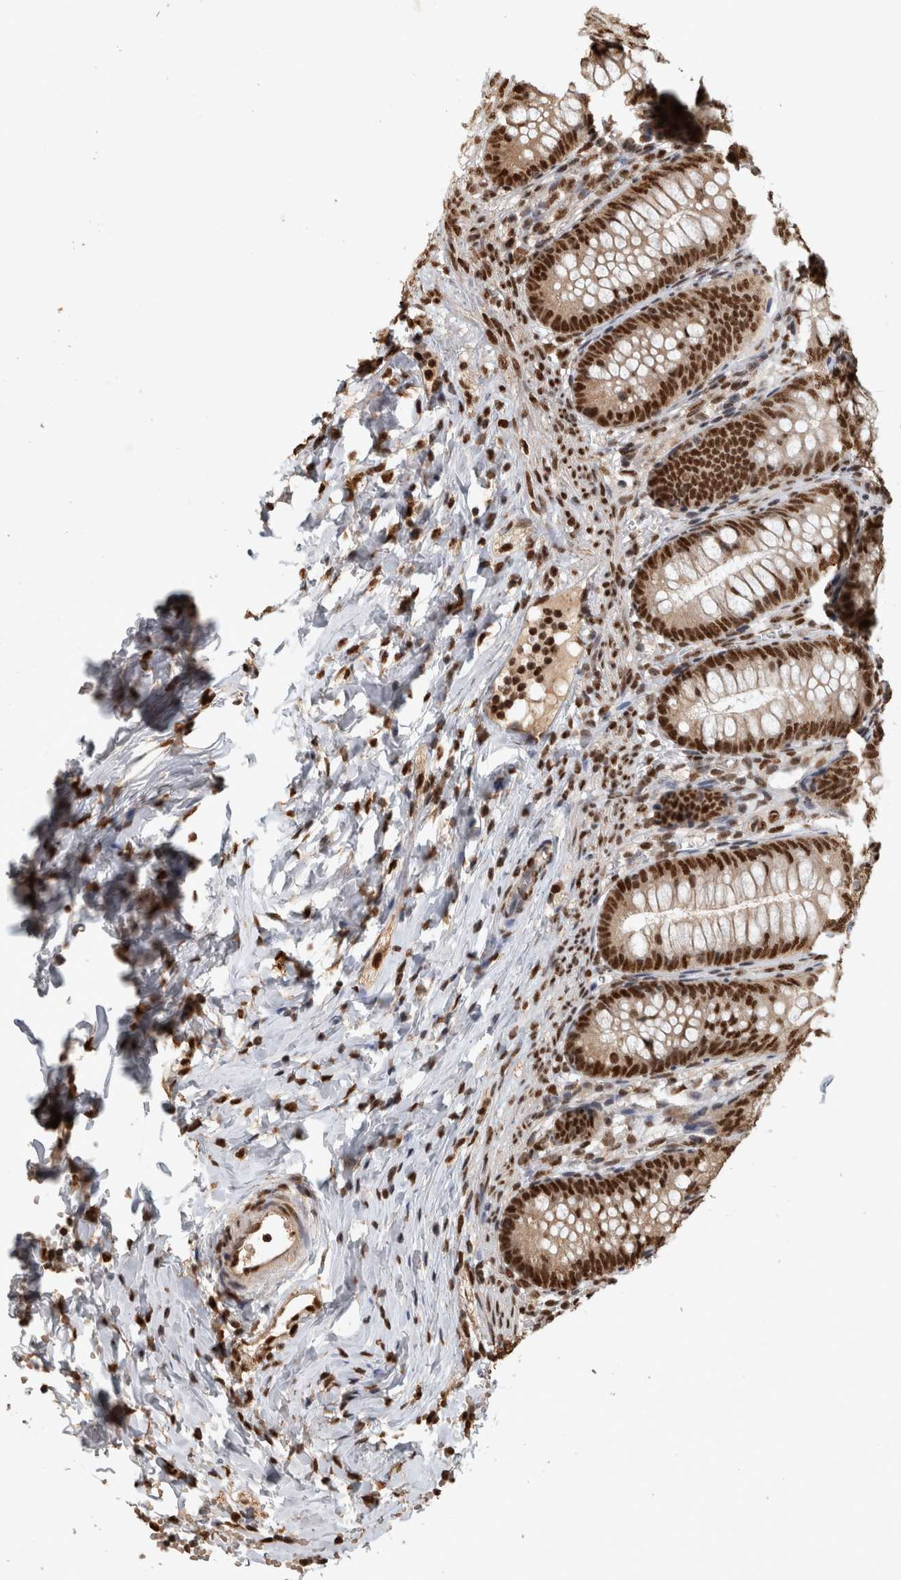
{"staining": {"intensity": "strong", "quantity": ">75%", "location": "nuclear"}, "tissue": "appendix", "cell_type": "Glandular cells", "image_type": "normal", "snomed": [{"axis": "morphology", "description": "Normal tissue, NOS"}, {"axis": "topography", "description": "Appendix"}], "caption": "DAB immunohistochemical staining of normal appendix displays strong nuclear protein positivity in about >75% of glandular cells.", "gene": "RAD50", "patient": {"sex": "male", "age": 1}}